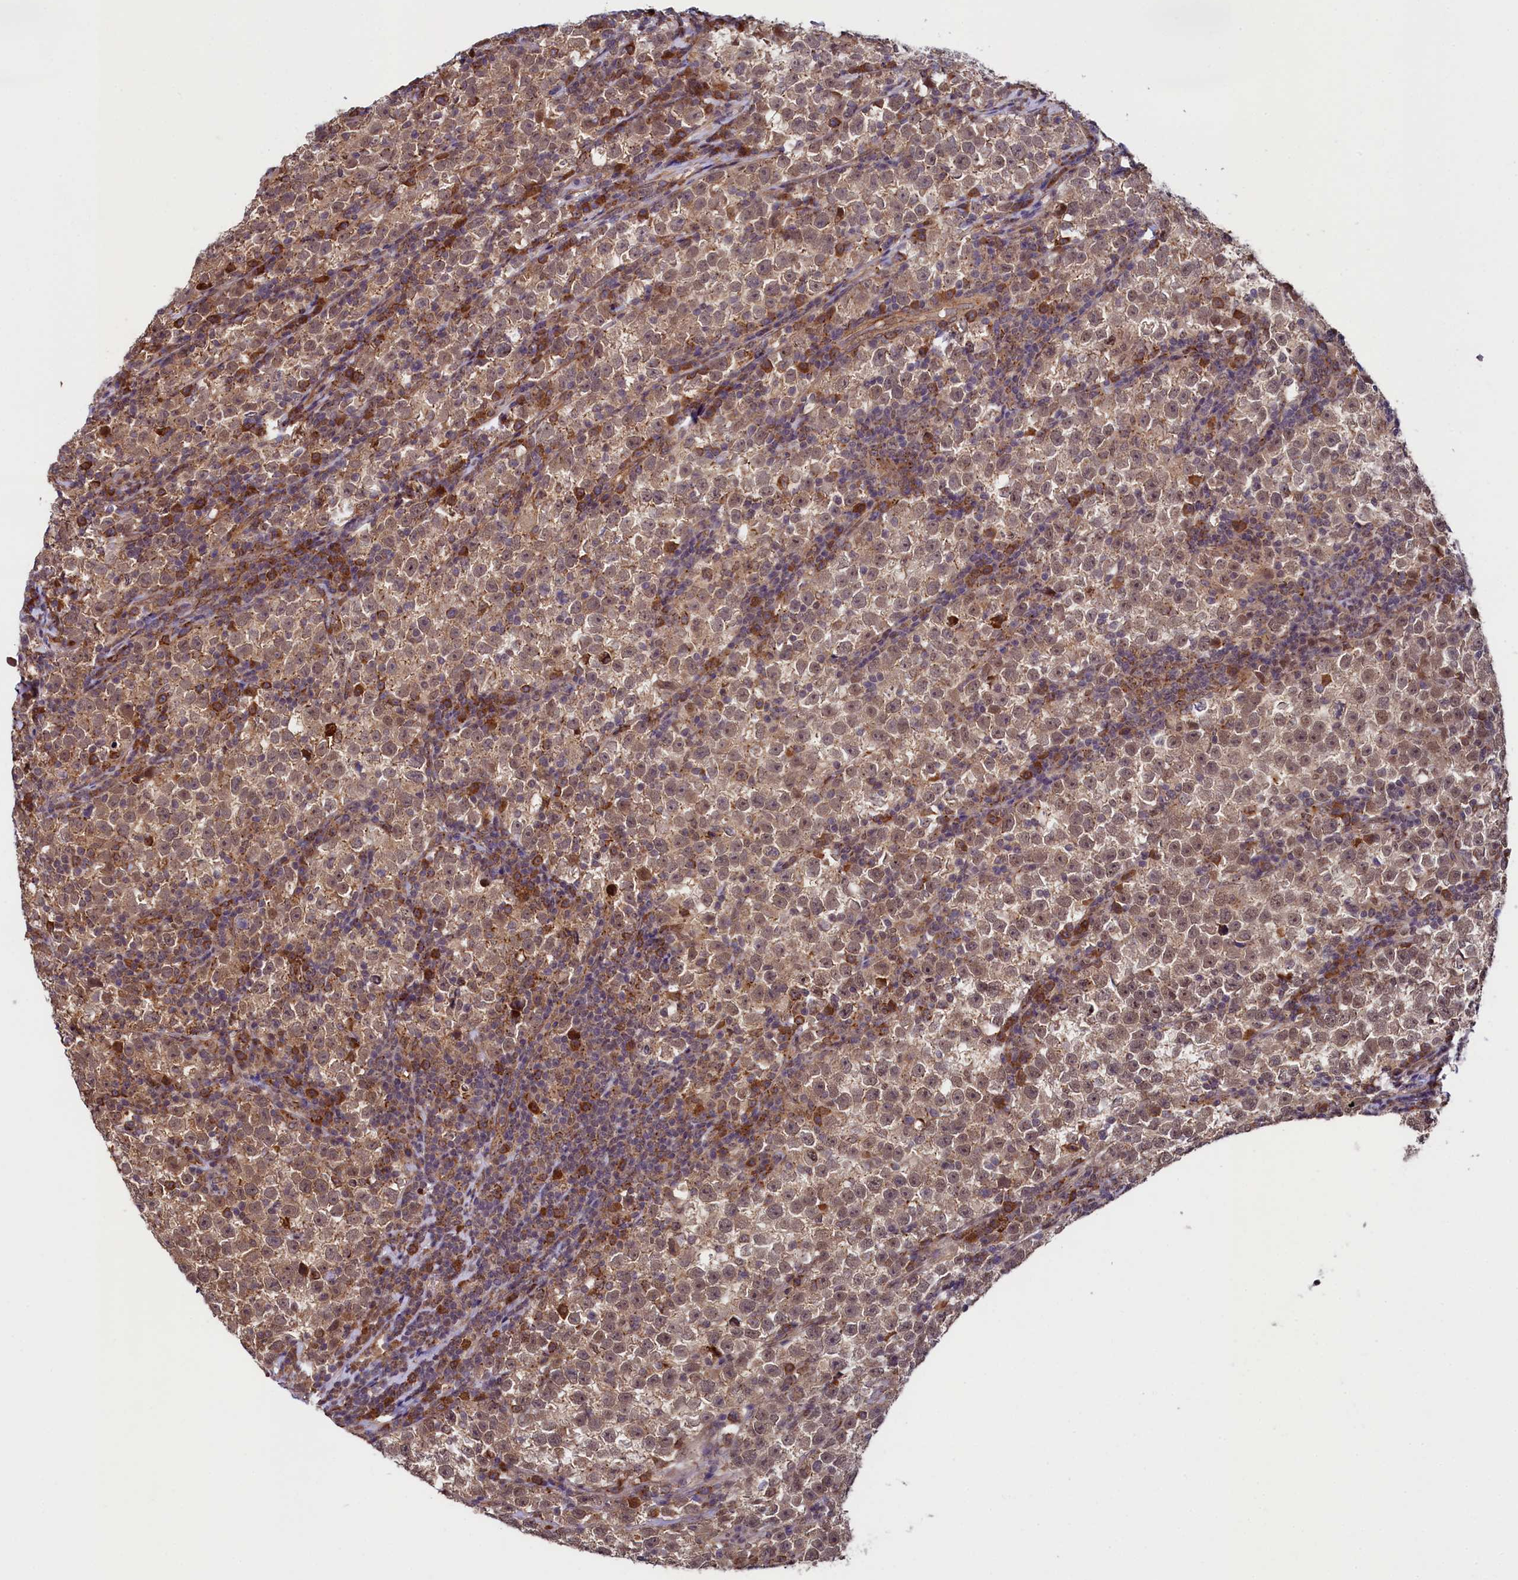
{"staining": {"intensity": "moderate", "quantity": ">75%", "location": "cytoplasmic/membranous,nuclear"}, "tissue": "testis cancer", "cell_type": "Tumor cells", "image_type": "cancer", "snomed": [{"axis": "morphology", "description": "Normal tissue, NOS"}, {"axis": "morphology", "description": "Seminoma, NOS"}, {"axis": "topography", "description": "Testis"}], "caption": "Human testis cancer (seminoma) stained with a brown dye displays moderate cytoplasmic/membranous and nuclear positive positivity in approximately >75% of tumor cells.", "gene": "LEO1", "patient": {"sex": "male", "age": 43}}